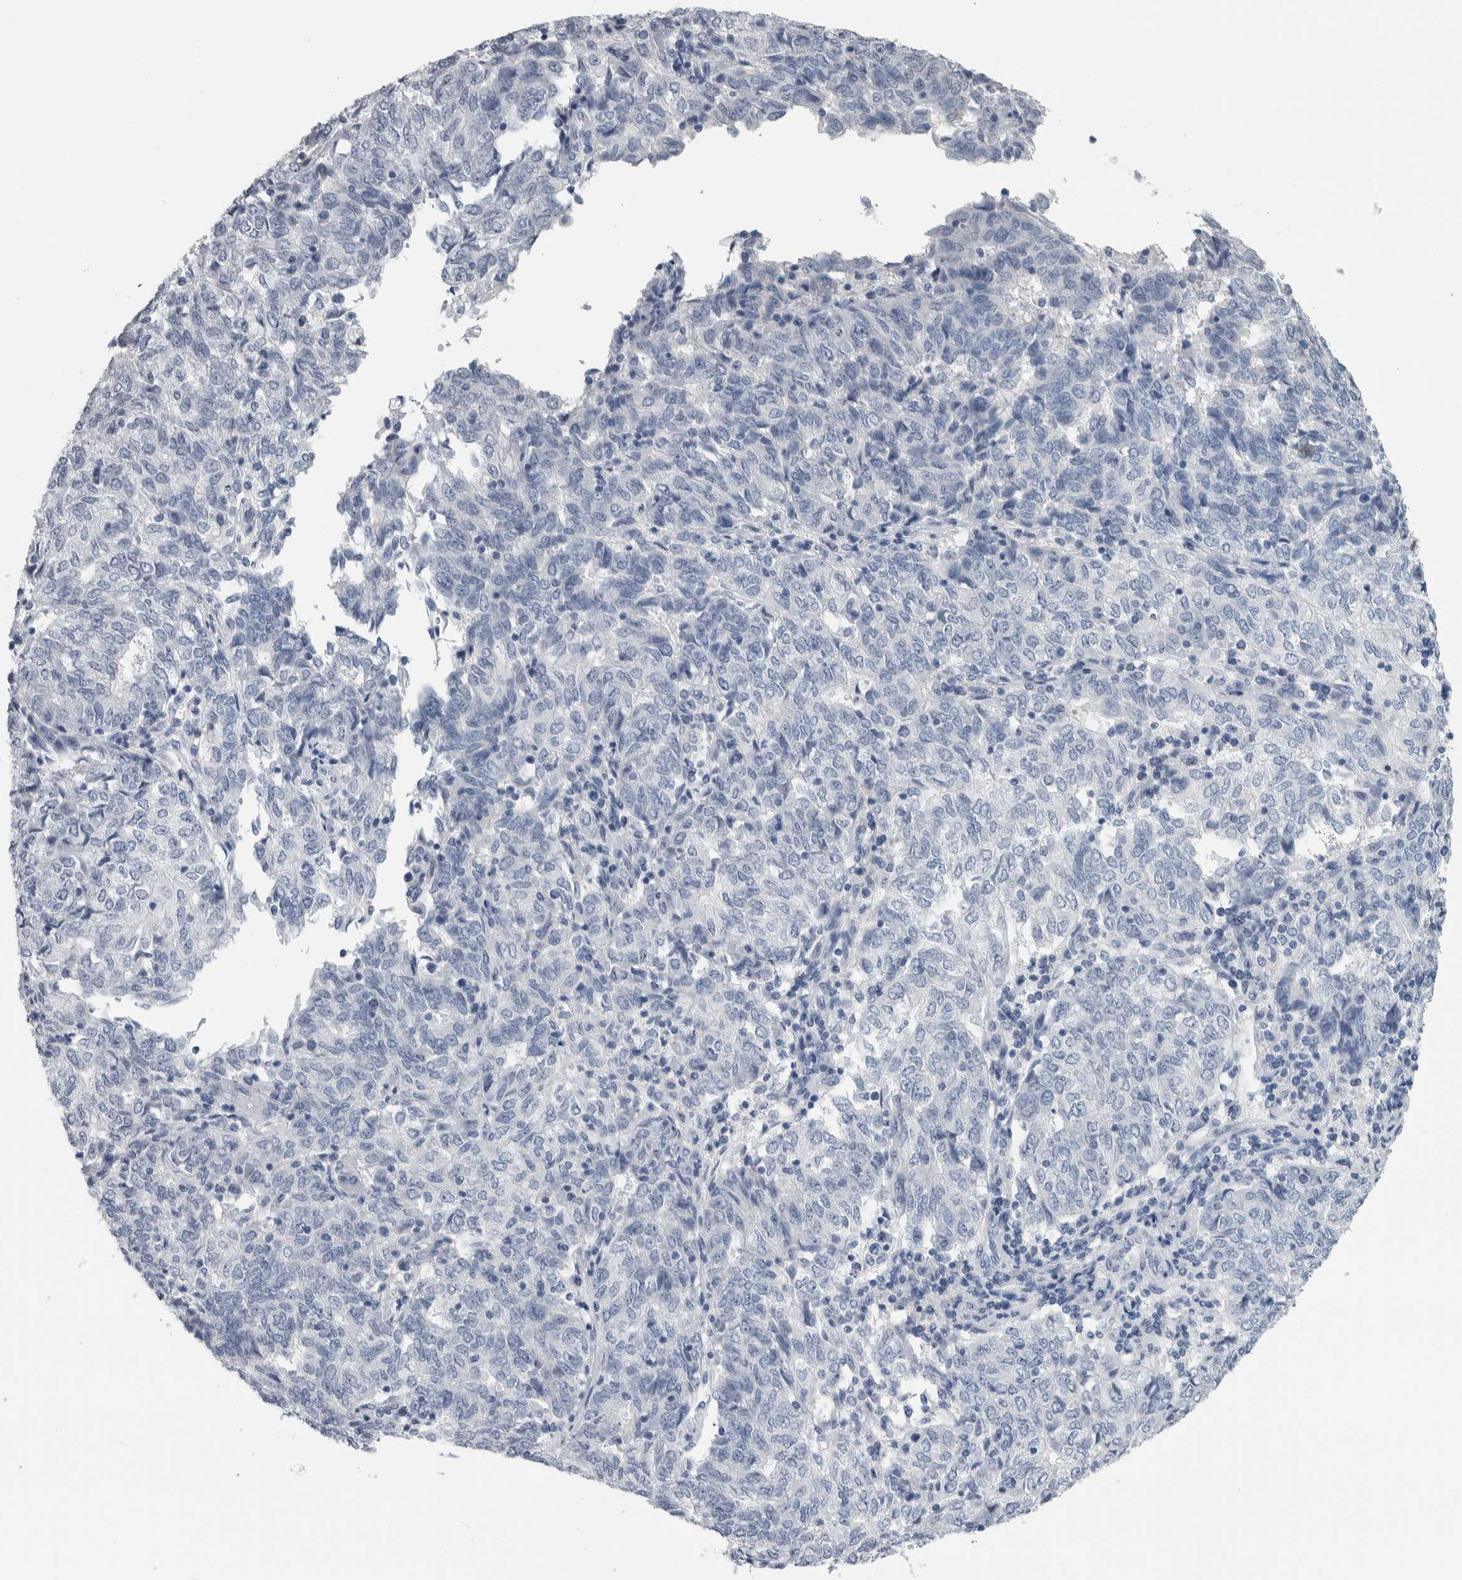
{"staining": {"intensity": "negative", "quantity": "none", "location": "none"}, "tissue": "endometrial cancer", "cell_type": "Tumor cells", "image_type": "cancer", "snomed": [{"axis": "morphology", "description": "Adenocarcinoma, NOS"}, {"axis": "topography", "description": "Endometrium"}], "caption": "Tumor cells show no significant staining in endometrial cancer.", "gene": "CDH17", "patient": {"sex": "female", "age": 80}}